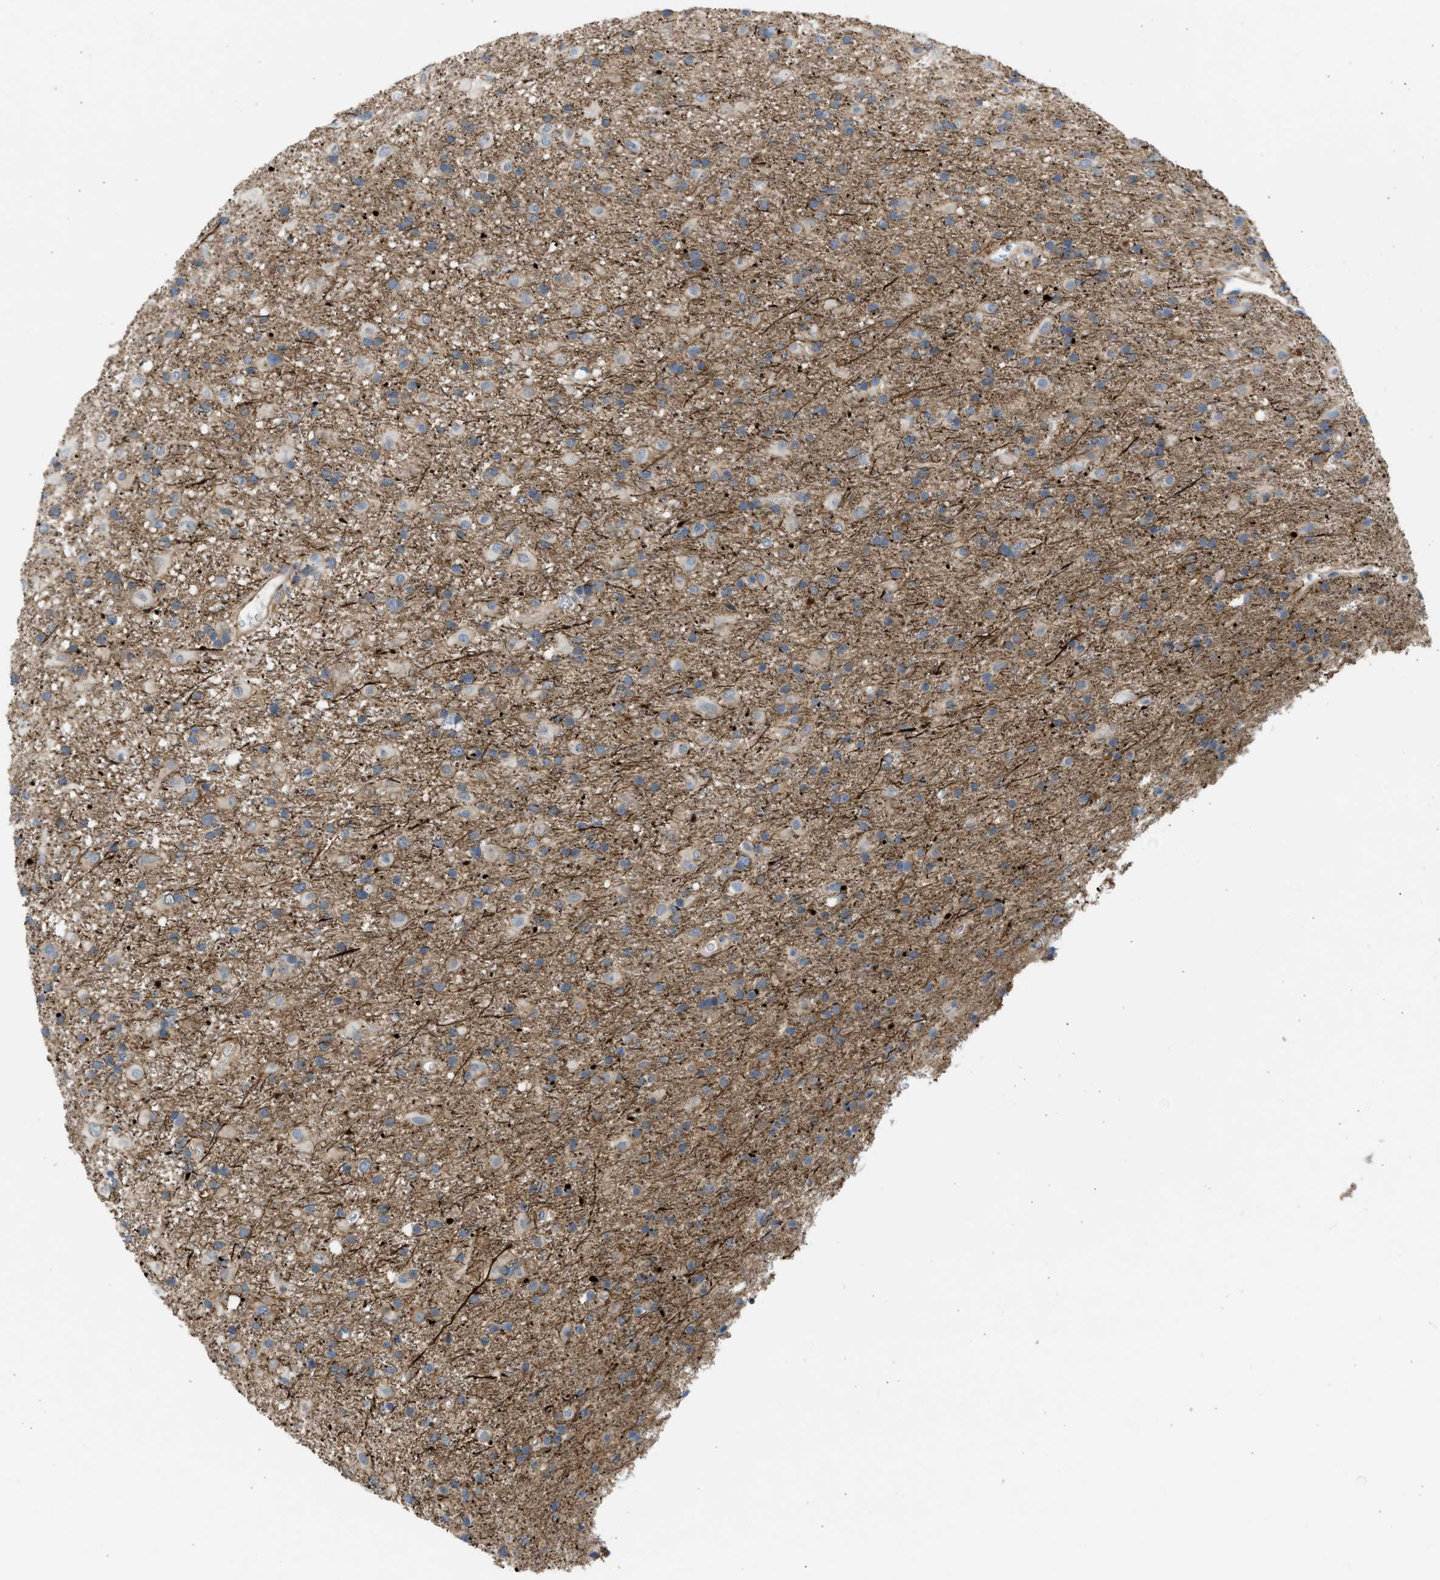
{"staining": {"intensity": "negative", "quantity": "none", "location": "none"}, "tissue": "glioma", "cell_type": "Tumor cells", "image_type": "cancer", "snomed": [{"axis": "morphology", "description": "Glioma, malignant, Low grade"}, {"axis": "topography", "description": "Brain"}], "caption": "This is a image of immunohistochemistry (IHC) staining of glioma, which shows no staining in tumor cells. (Brightfield microscopy of DAB immunohistochemistry (IHC) at high magnification).", "gene": "PCNX3", "patient": {"sex": "male", "age": 65}}